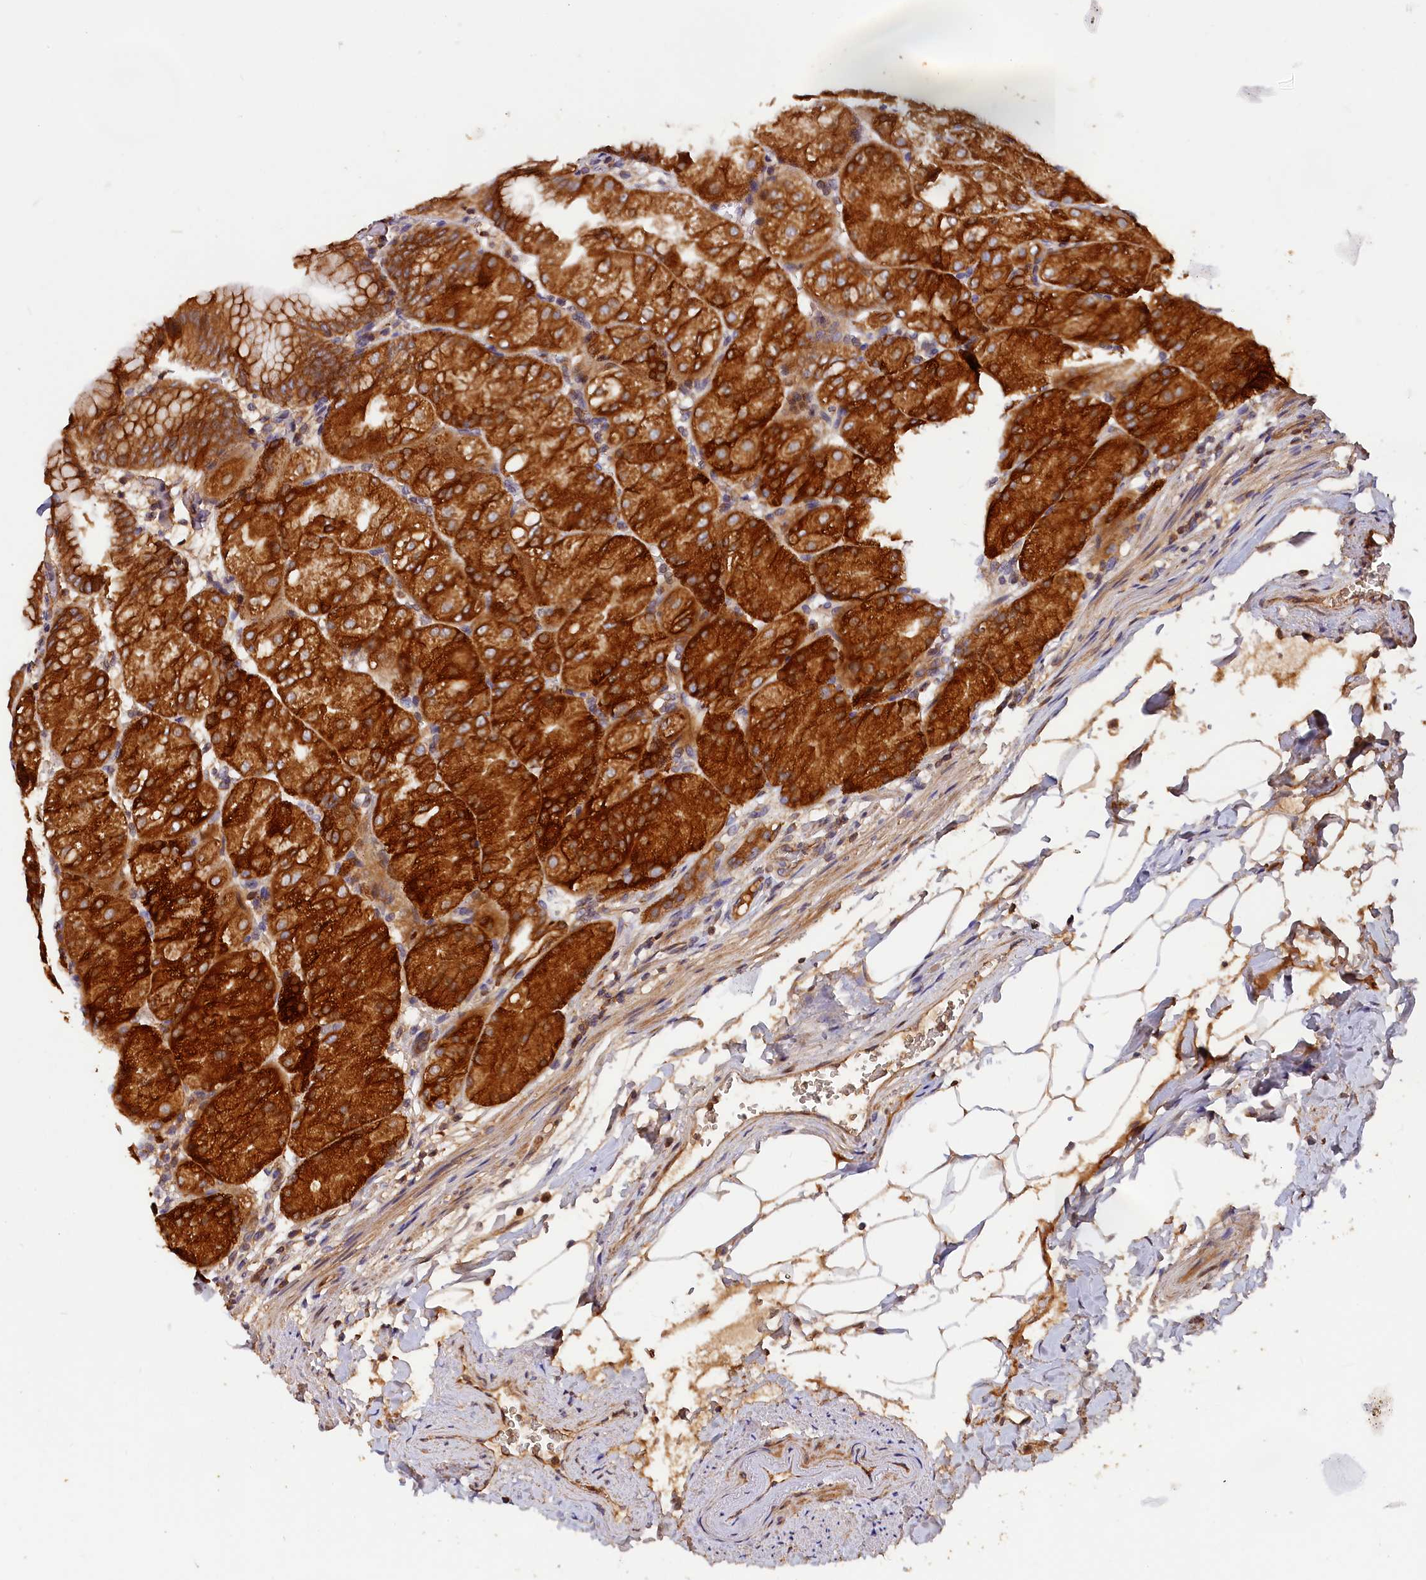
{"staining": {"intensity": "strong", "quantity": ">75%", "location": "cytoplasmic/membranous"}, "tissue": "stomach", "cell_type": "Glandular cells", "image_type": "normal", "snomed": [{"axis": "morphology", "description": "Normal tissue, NOS"}, {"axis": "topography", "description": "Stomach, upper"}, {"axis": "topography", "description": "Stomach, lower"}], "caption": "Immunohistochemical staining of normal stomach reveals >75% levels of strong cytoplasmic/membranous protein staining in approximately >75% of glandular cells.", "gene": "HMOX2", "patient": {"sex": "male", "age": 62}}